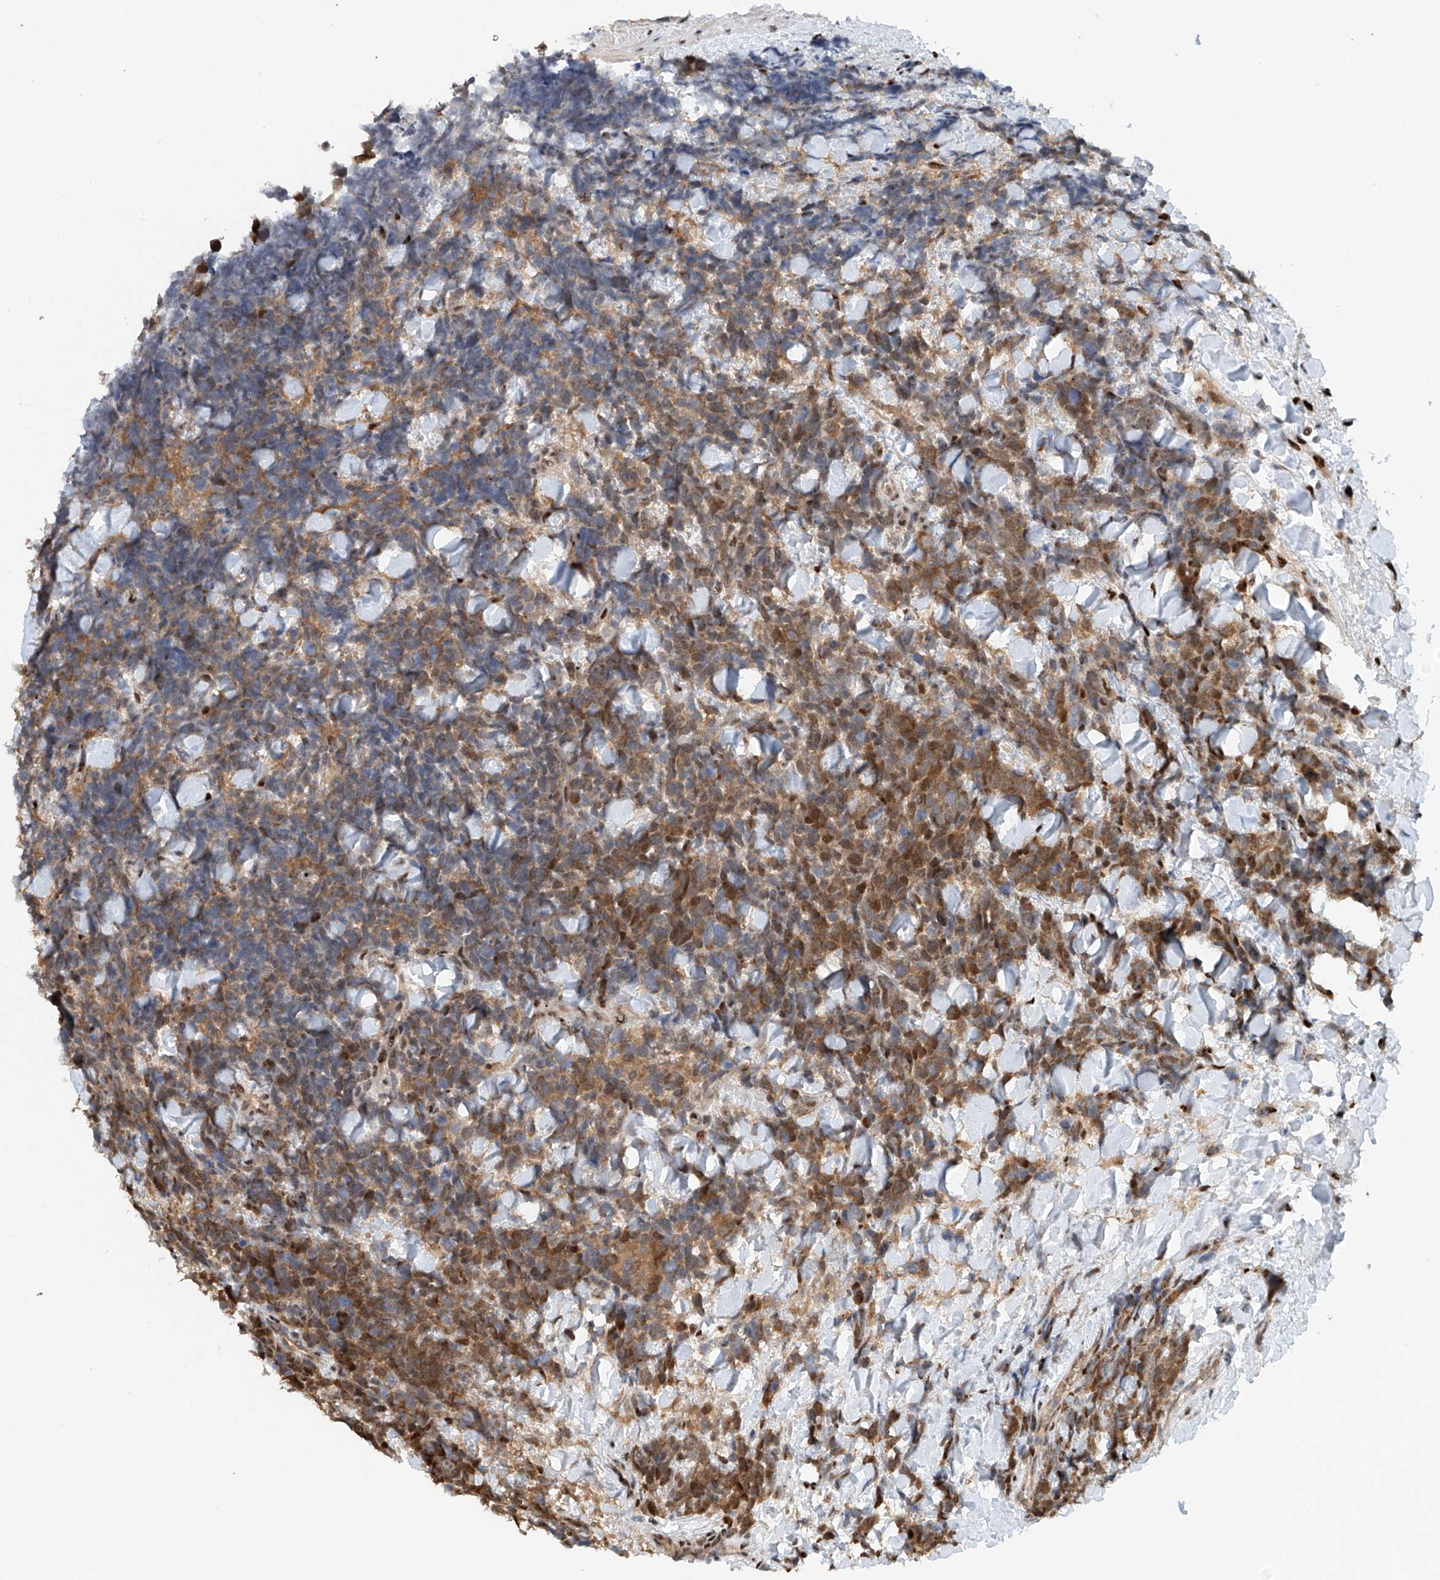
{"staining": {"intensity": "moderate", "quantity": "25%-75%", "location": "cytoplasmic/membranous,nuclear"}, "tissue": "urothelial cancer", "cell_type": "Tumor cells", "image_type": "cancer", "snomed": [{"axis": "morphology", "description": "Urothelial carcinoma, High grade"}, {"axis": "topography", "description": "Urinary bladder"}], "caption": "Immunohistochemistry (DAB (3,3'-diaminobenzidine)) staining of human urothelial cancer shows moderate cytoplasmic/membranous and nuclear protein positivity in approximately 25%-75% of tumor cells.", "gene": "ZNF514", "patient": {"sex": "female", "age": 82}}